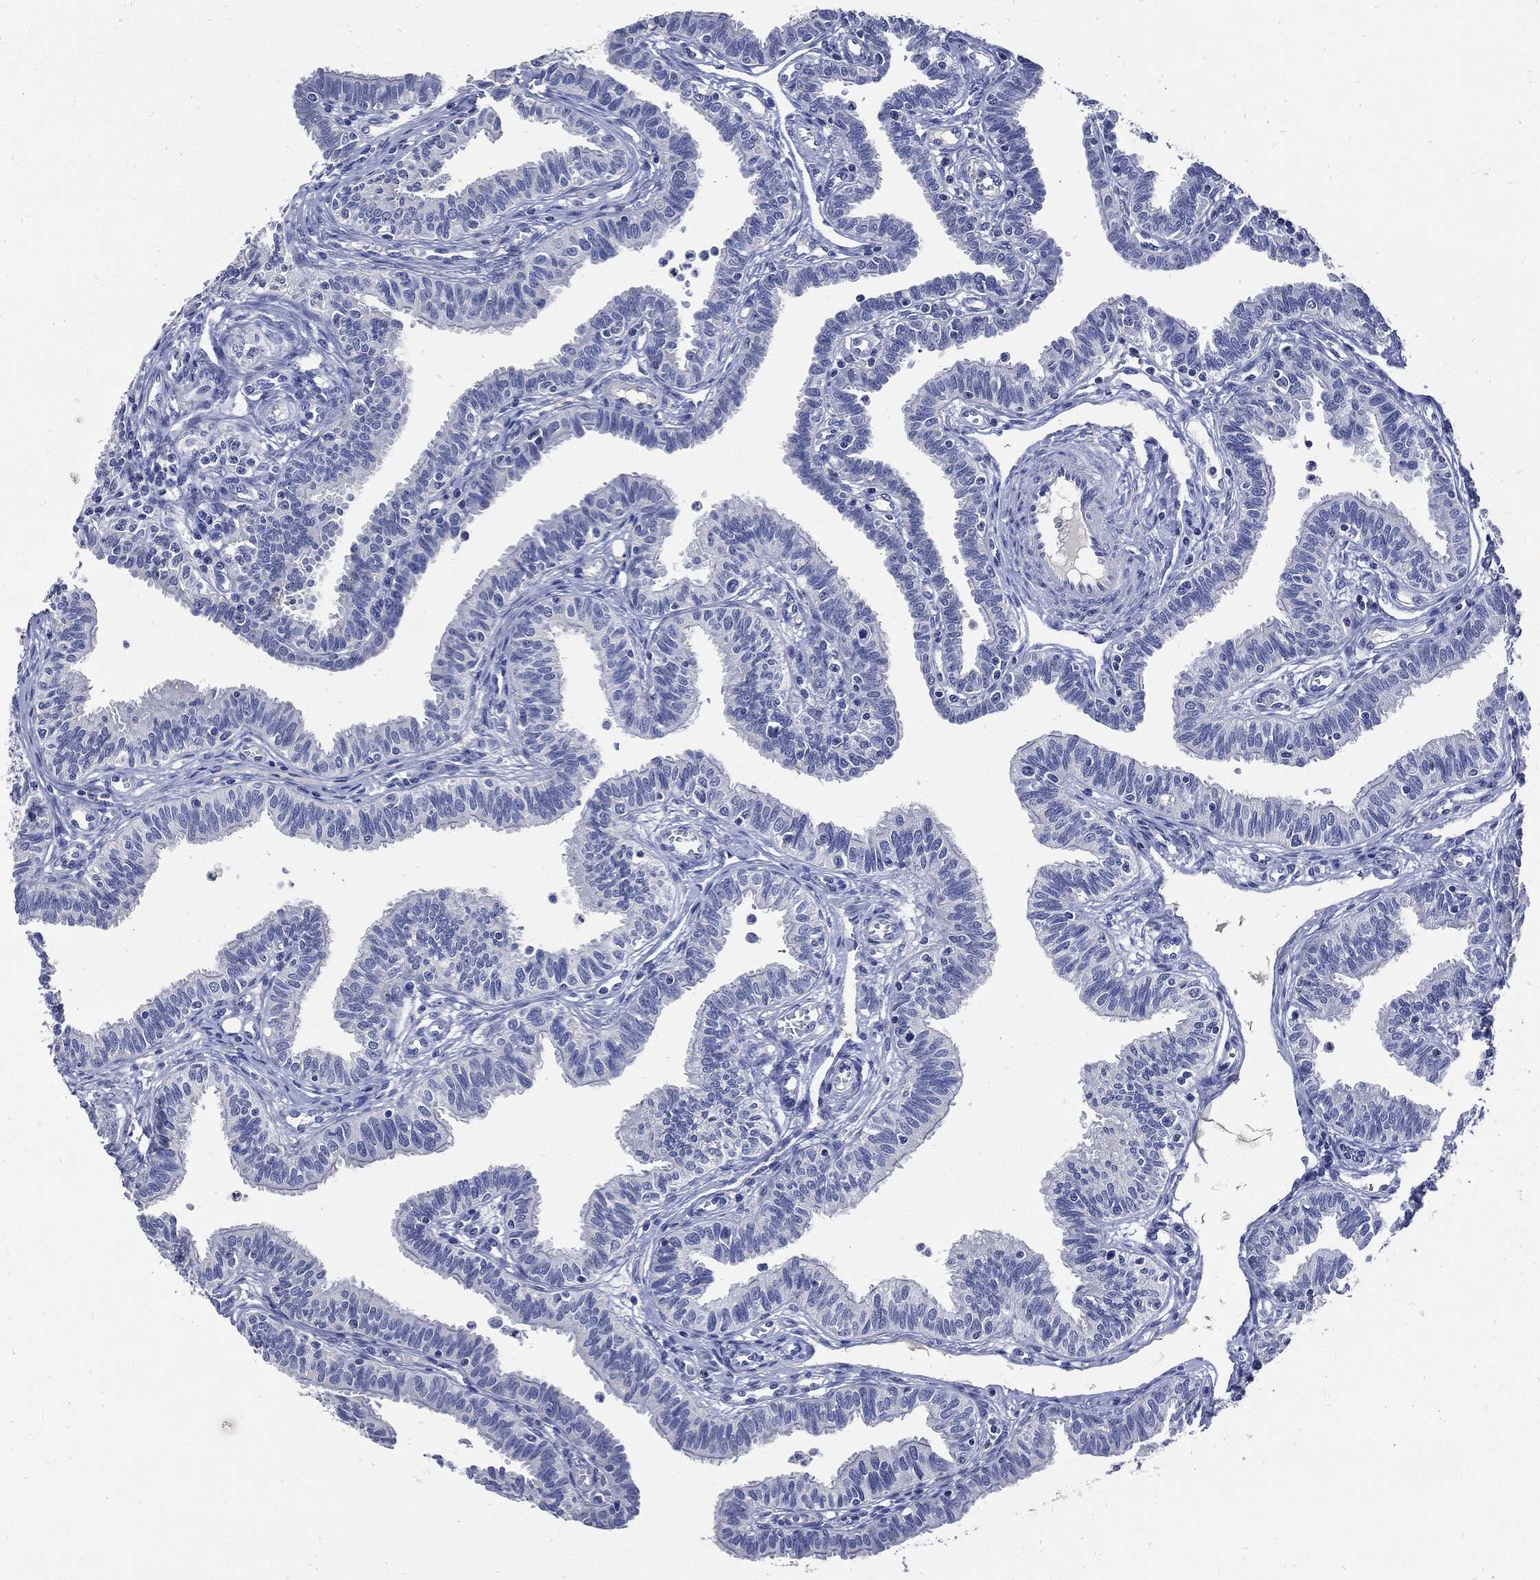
{"staining": {"intensity": "negative", "quantity": "none", "location": "none"}, "tissue": "fallopian tube", "cell_type": "Glandular cells", "image_type": "normal", "snomed": [{"axis": "morphology", "description": "Normal tissue, NOS"}, {"axis": "topography", "description": "Fallopian tube"}], "caption": "This histopathology image is of unremarkable fallopian tube stained with IHC to label a protein in brown with the nuclei are counter-stained blue. There is no staining in glandular cells. (Stains: DAB immunohistochemistry (IHC) with hematoxylin counter stain, Microscopy: brightfield microscopy at high magnification).", "gene": "CPE", "patient": {"sex": "female", "age": 36}}